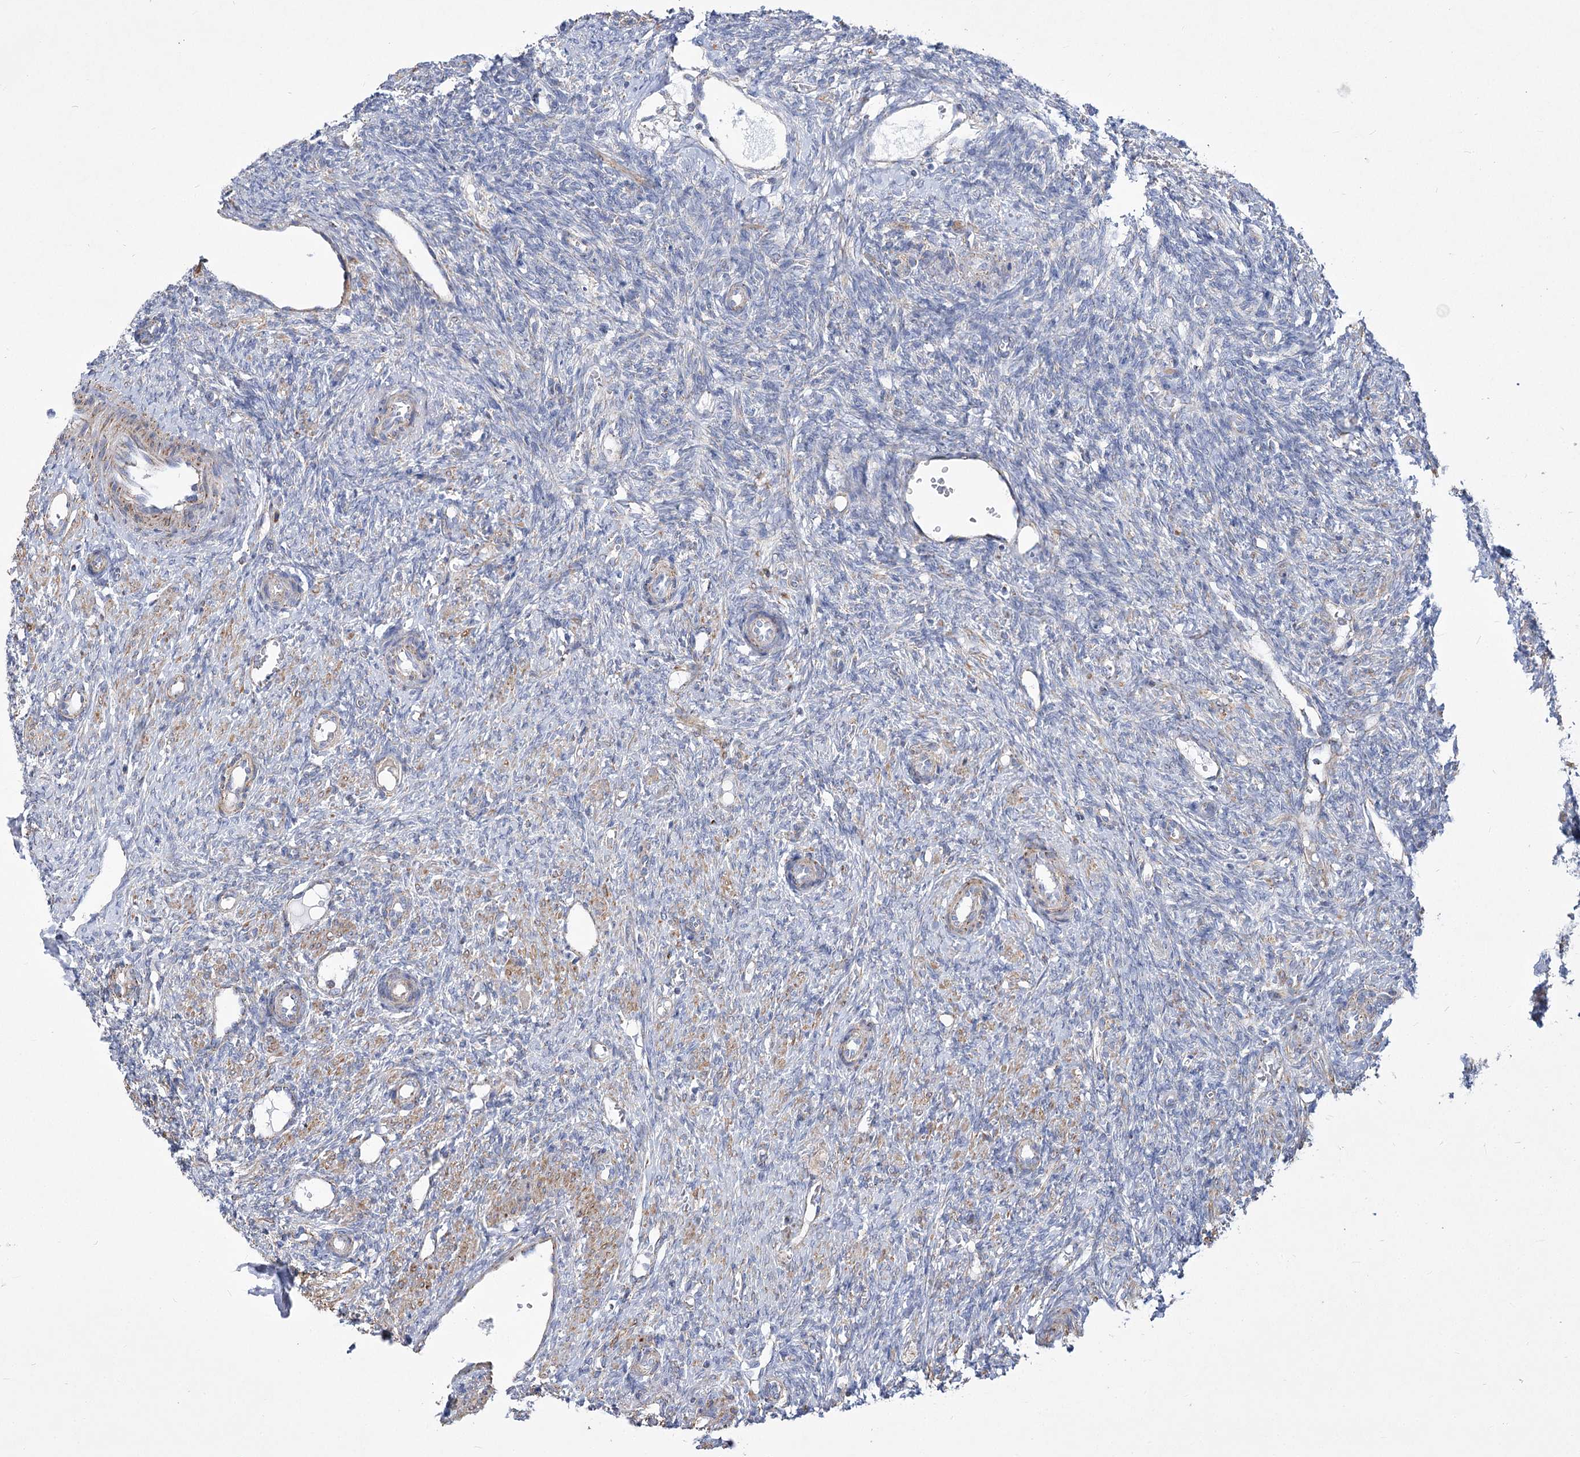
{"staining": {"intensity": "negative", "quantity": "none", "location": "none"}, "tissue": "ovary", "cell_type": "Ovarian stroma cells", "image_type": "normal", "snomed": [{"axis": "morphology", "description": "Normal tissue, NOS"}, {"axis": "topography", "description": "Ovary"}], "caption": "DAB (3,3'-diaminobenzidine) immunohistochemical staining of unremarkable ovary shows no significant staining in ovarian stroma cells.", "gene": "PDHB", "patient": {"sex": "female", "age": 41}}